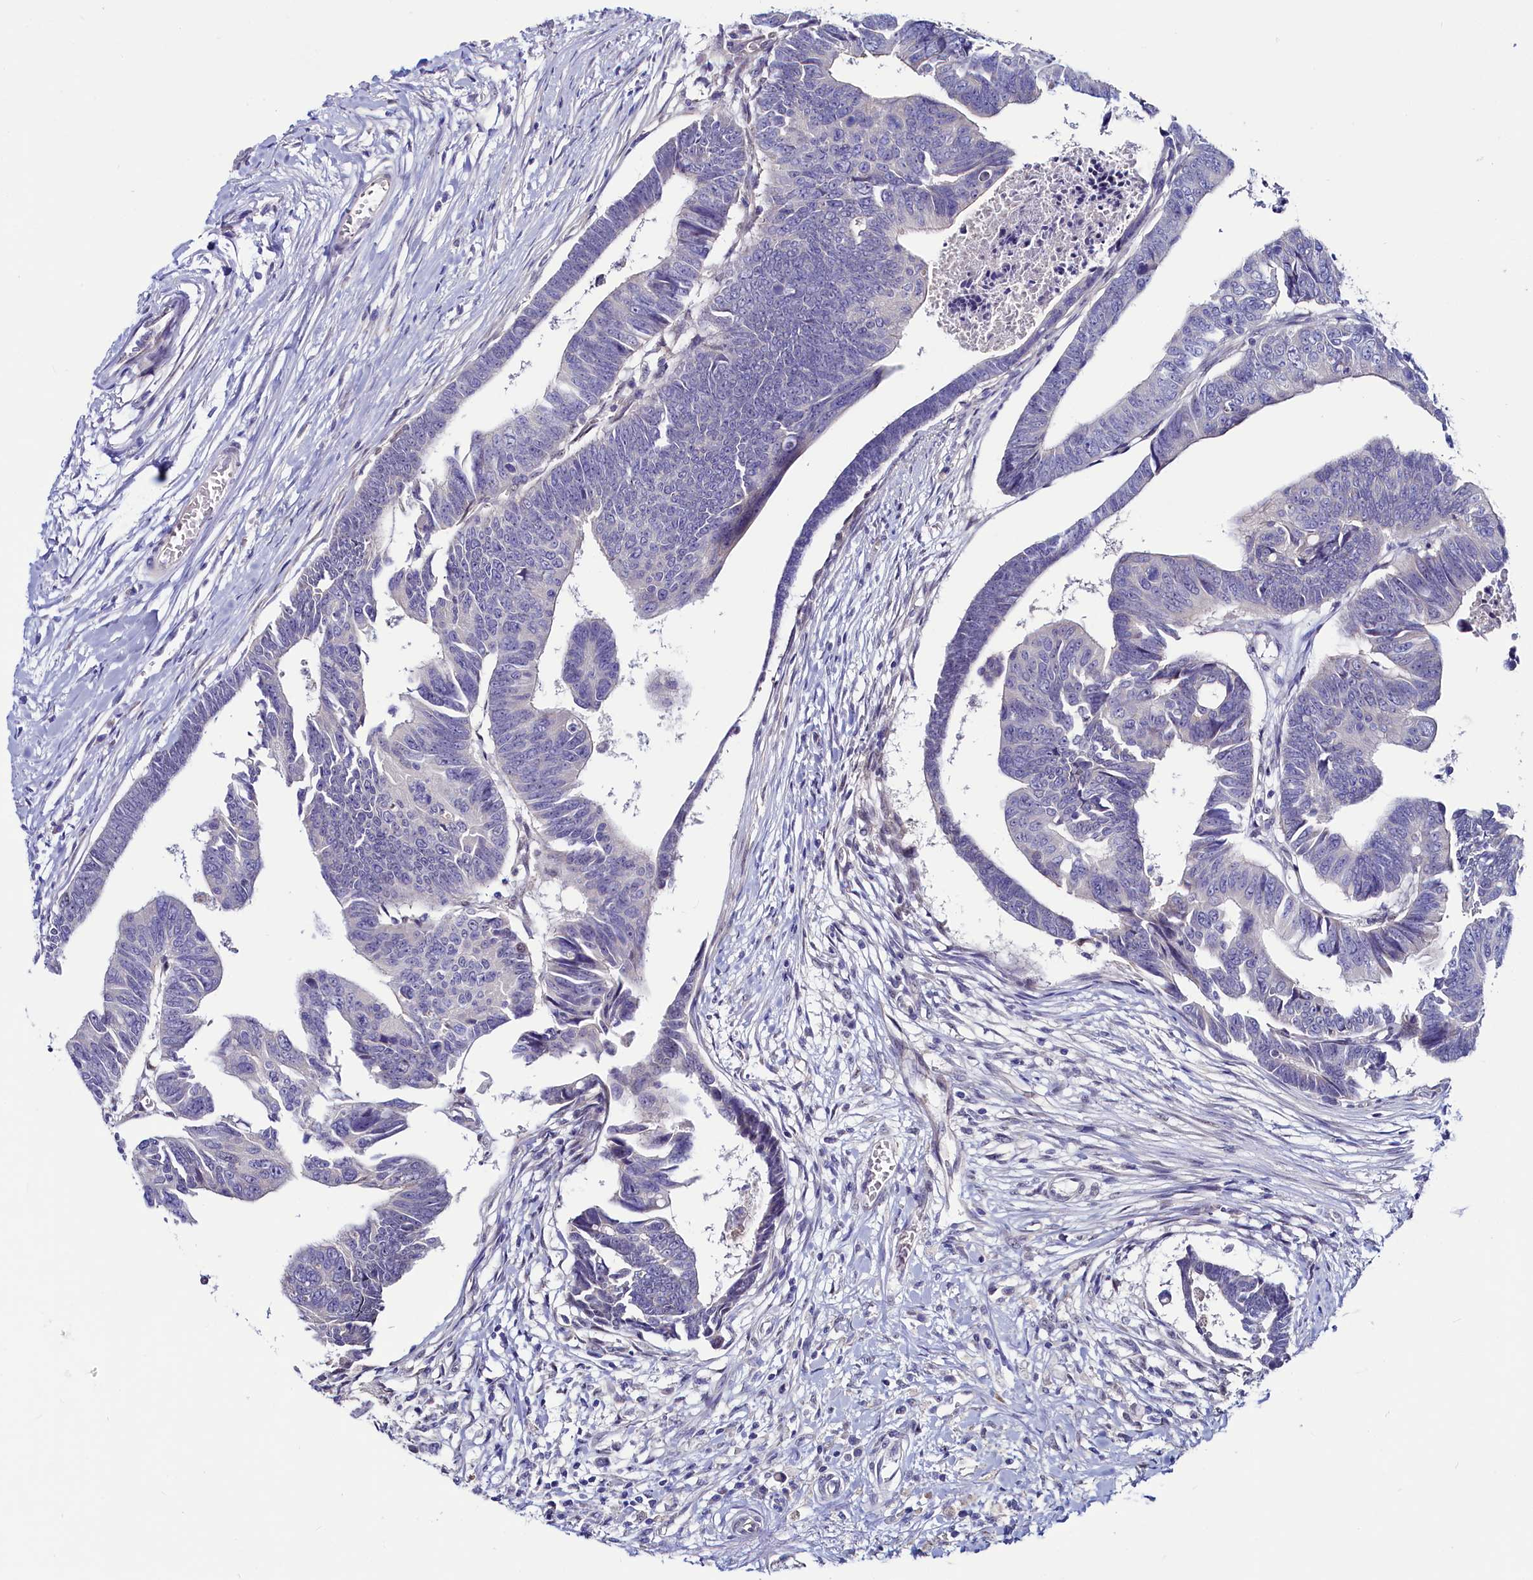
{"staining": {"intensity": "negative", "quantity": "none", "location": "none"}, "tissue": "colorectal cancer", "cell_type": "Tumor cells", "image_type": "cancer", "snomed": [{"axis": "morphology", "description": "Adenocarcinoma, NOS"}, {"axis": "topography", "description": "Rectum"}], "caption": "Adenocarcinoma (colorectal) stained for a protein using immunohistochemistry exhibits no staining tumor cells.", "gene": "ASTE1", "patient": {"sex": "female", "age": 65}}